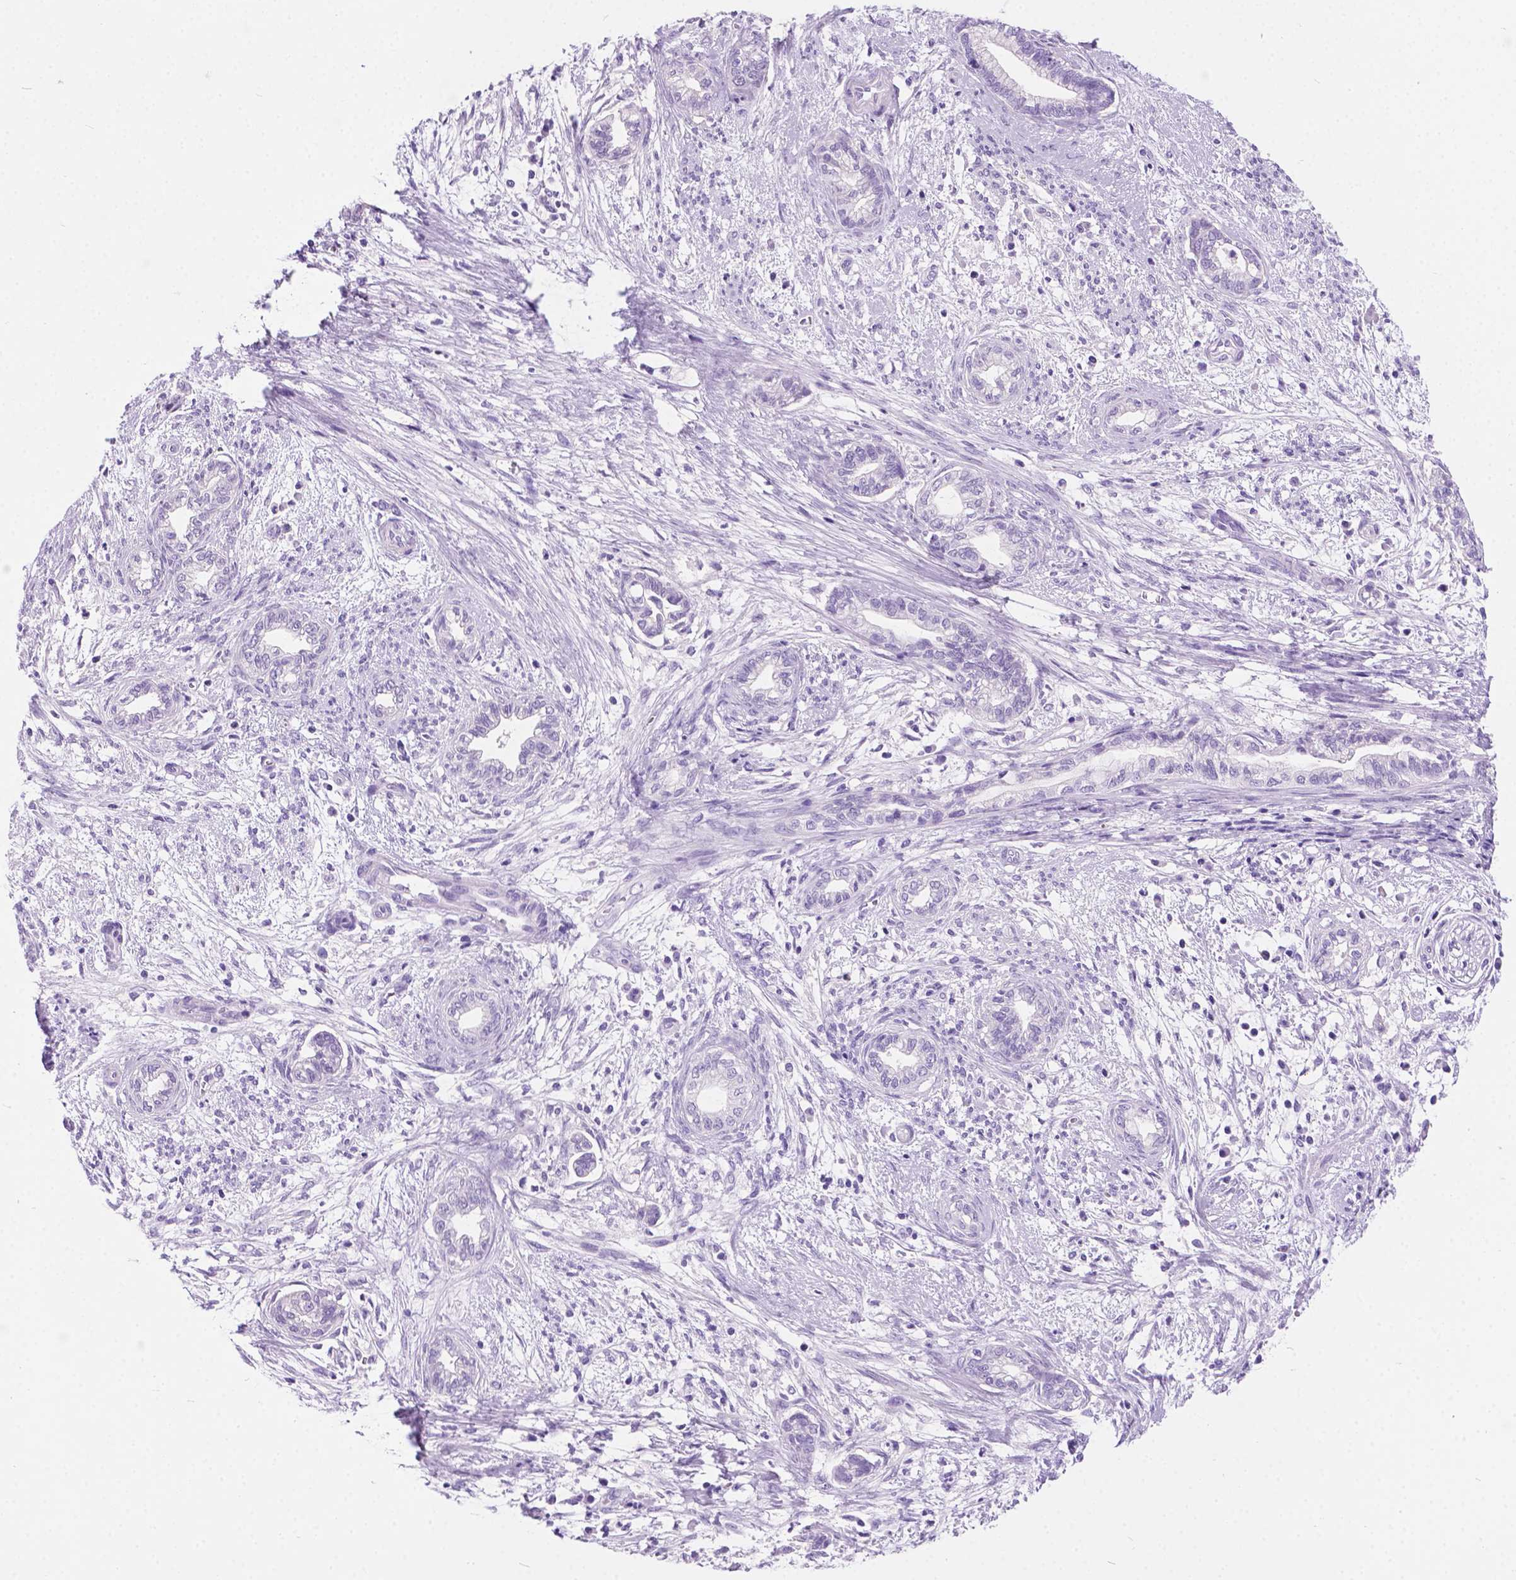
{"staining": {"intensity": "negative", "quantity": "none", "location": "none"}, "tissue": "cervical cancer", "cell_type": "Tumor cells", "image_type": "cancer", "snomed": [{"axis": "morphology", "description": "Adenocarcinoma, NOS"}, {"axis": "topography", "description": "Cervix"}], "caption": "The micrograph shows no significant staining in tumor cells of cervical cancer (adenocarcinoma).", "gene": "ARMS2", "patient": {"sex": "female", "age": 62}}